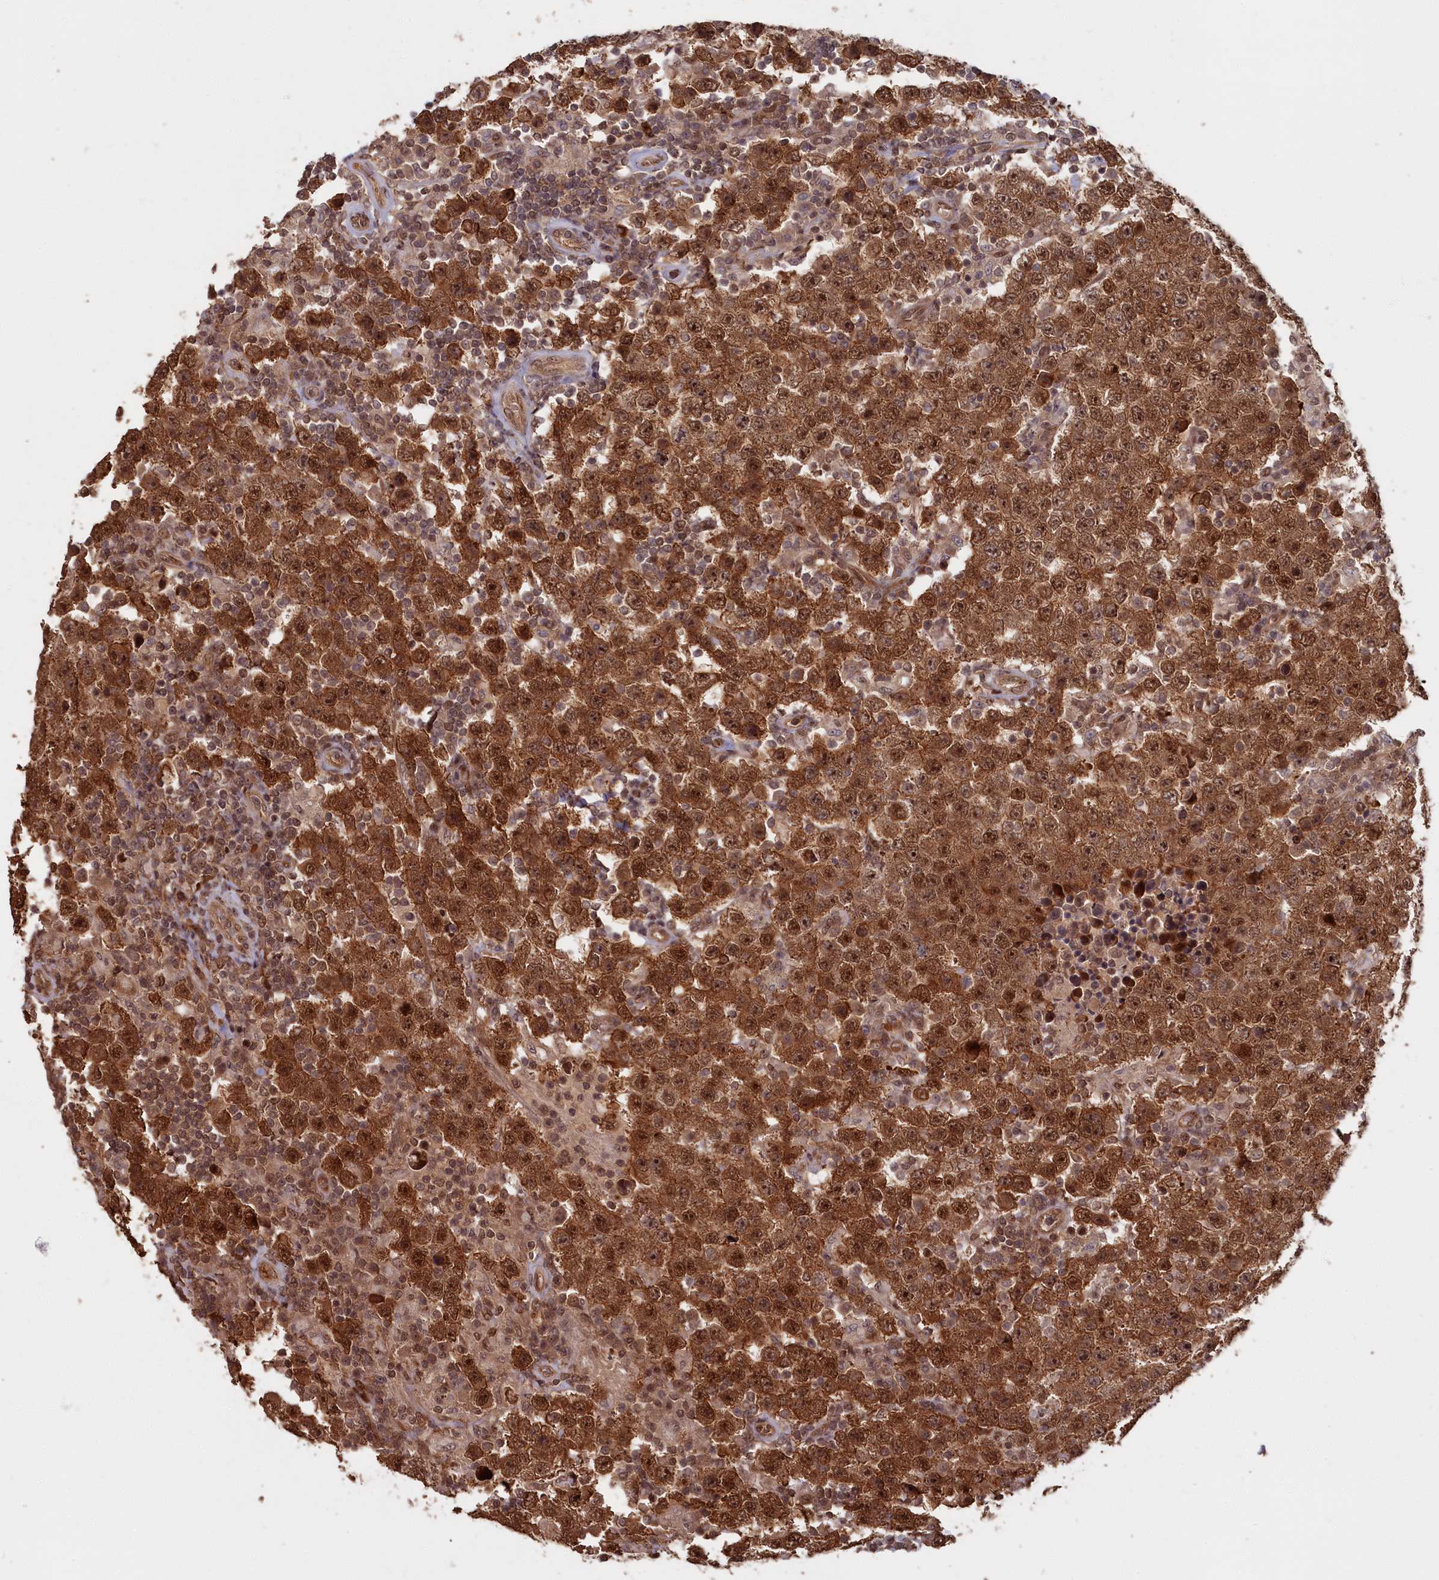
{"staining": {"intensity": "strong", "quantity": ">75%", "location": "cytoplasmic/membranous,nuclear"}, "tissue": "testis cancer", "cell_type": "Tumor cells", "image_type": "cancer", "snomed": [{"axis": "morphology", "description": "Normal tissue, NOS"}, {"axis": "morphology", "description": "Urothelial carcinoma, High grade"}, {"axis": "morphology", "description": "Seminoma, NOS"}, {"axis": "morphology", "description": "Carcinoma, Embryonal, NOS"}, {"axis": "topography", "description": "Urinary bladder"}, {"axis": "topography", "description": "Testis"}], "caption": "A brown stain shows strong cytoplasmic/membranous and nuclear staining of a protein in testis cancer tumor cells.", "gene": "HIF3A", "patient": {"sex": "male", "age": 41}}